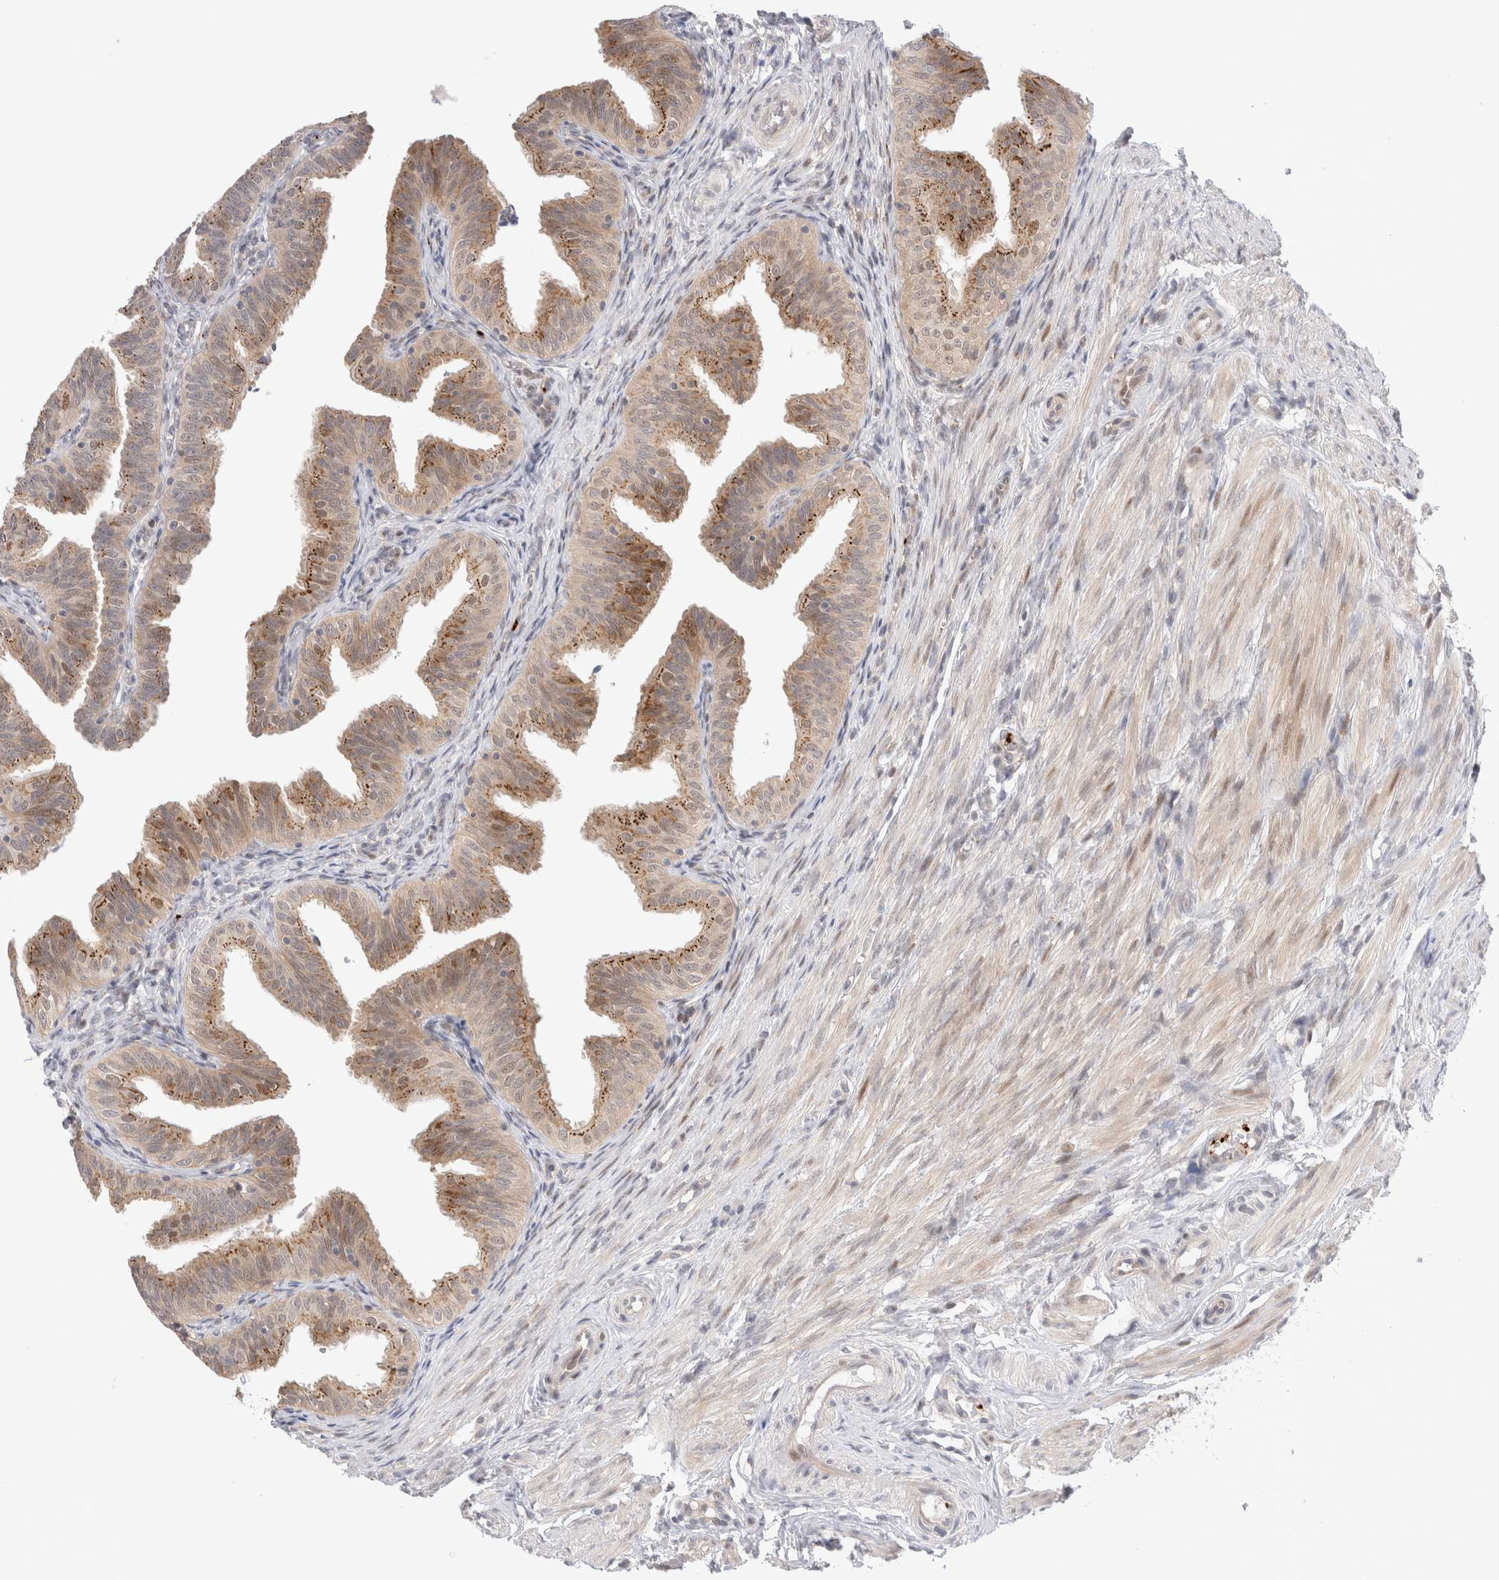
{"staining": {"intensity": "moderate", "quantity": ">75%", "location": "cytoplasmic/membranous"}, "tissue": "fallopian tube", "cell_type": "Glandular cells", "image_type": "normal", "snomed": [{"axis": "morphology", "description": "Normal tissue, NOS"}, {"axis": "topography", "description": "Fallopian tube"}], "caption": "There is medium levels of moderate cytoplasmic/membranous expression in glandular cells of normal fallopian tube, as demonstrated by immunohistochemical staining (brown color).", "gene": "VPS28", "patient": {"sex": "female", "age": 35}}